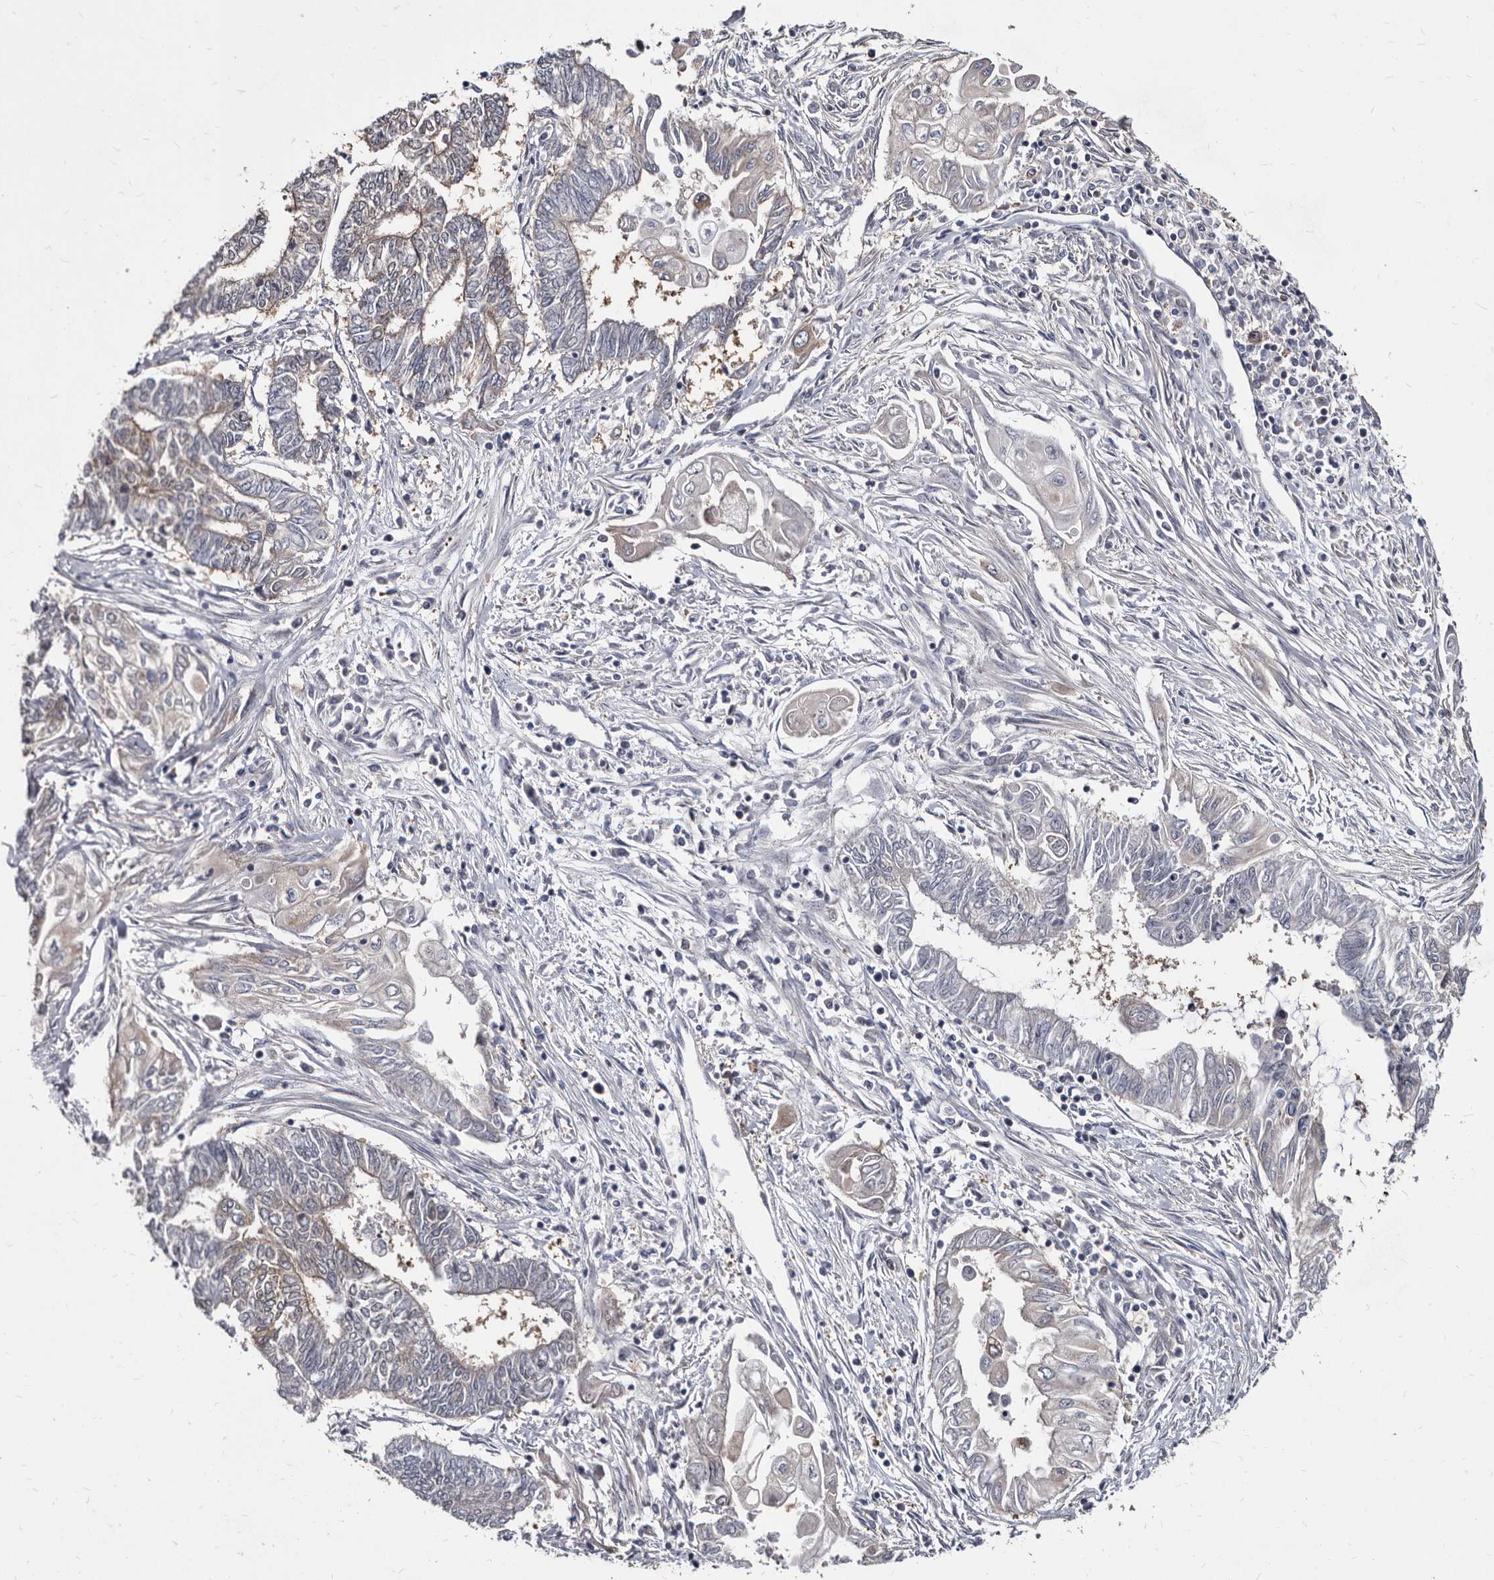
{"staining": {"intensity": "weak", "quantity": "<25%", "location": "cytoplasmic/membranous"}, "tissue": "endometrial cancer", "cell_type": "Tumor cells", "image_type": "cancer", "snomed": [{"axis": "morphology", "description": "Adenocarcinoma, NOS"}, {"axis": "topography", "description": "Uterus"}, {"axis": "topography", "description": "Endometrium"}], "caption": "Human endometrial cancer stained for a protein using immunohistochemistry (IHC) exhibits no positivity in tumor cells.", "gene": "ABCF2", "patient": {"sex": "female", "age": 70}}